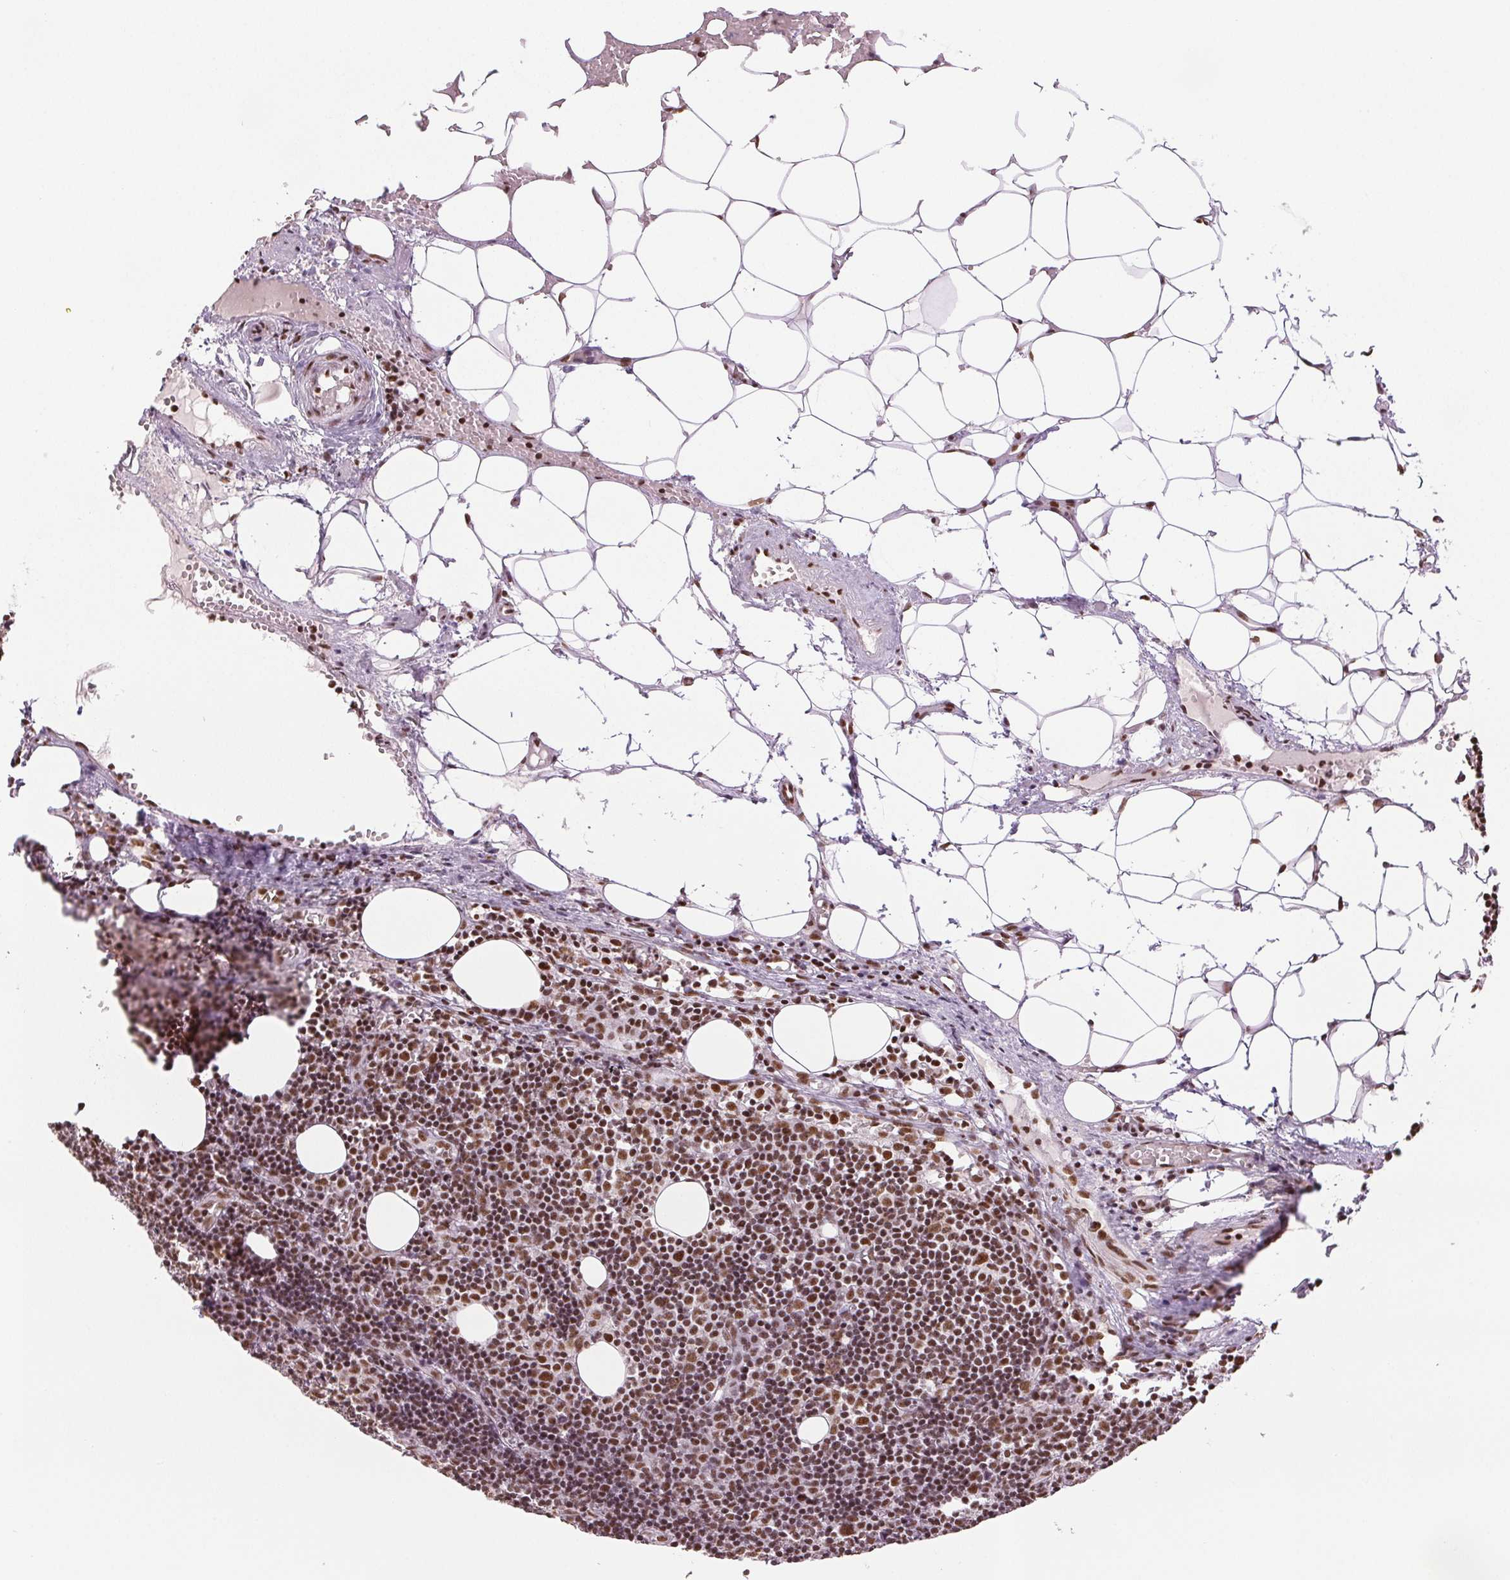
{"staining": {"intensity": "moderate", "quantity": ">75%", "location": "nuclear"}, "tissue": "lymph node", "cell_type": "Germinal center cells", "image_type": "normal", "snomed": [{"axis": "morphology", "description": "Normal tissue, NOS"}, {"axis": "topography", "description": "Lymph node"}], "caption": "Protein analysis of benign lymph node demonstrates moderate nuclear expression in approximately >75% of germinal center cells.", "gene": "IK", "patient": {"sex": "female", "age": 41}}